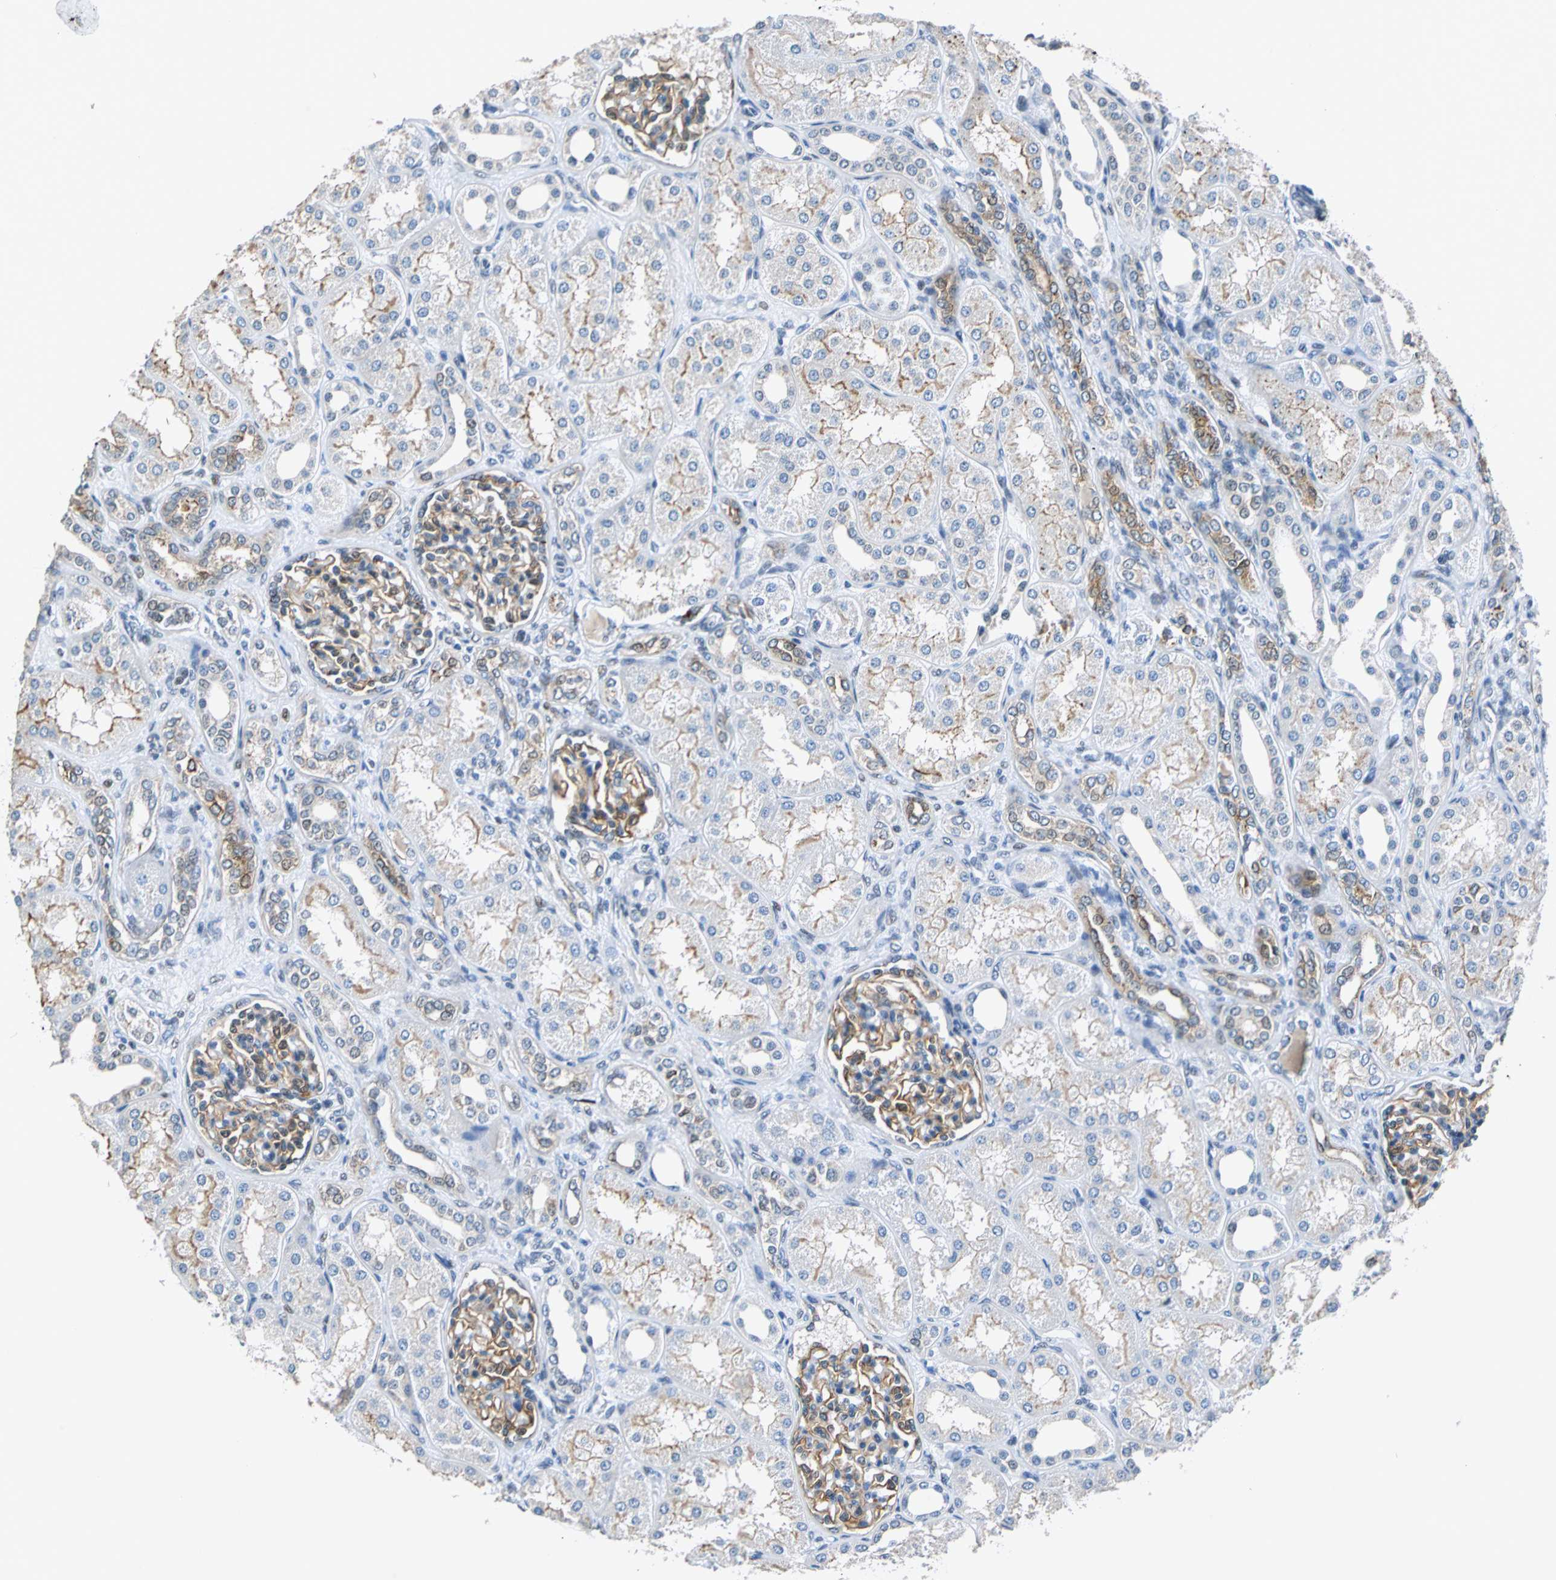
{"staining": {"intensity": "moderate", "quantity": "25%-75%", "location": "cytoplasmic/membranous,nuclear"}, "tissue": "kidney", "cell_type": "Cells in glomeruli", "image_type": "normal", "snomed": [{"axis": "morphology", "description": "Normal tissue, NOS"}, {"axis": "topography", "description": "Kidney"}], "caption": "Immunohistochemical staining of unremarkable human kidney exhibits moderate cytoplasmic/membranous,nuclear protein expression in about 25%-75% of cells in glomeruli.", "gene": "HCFC2", "patient": {"sex": "male", "age": 7}}